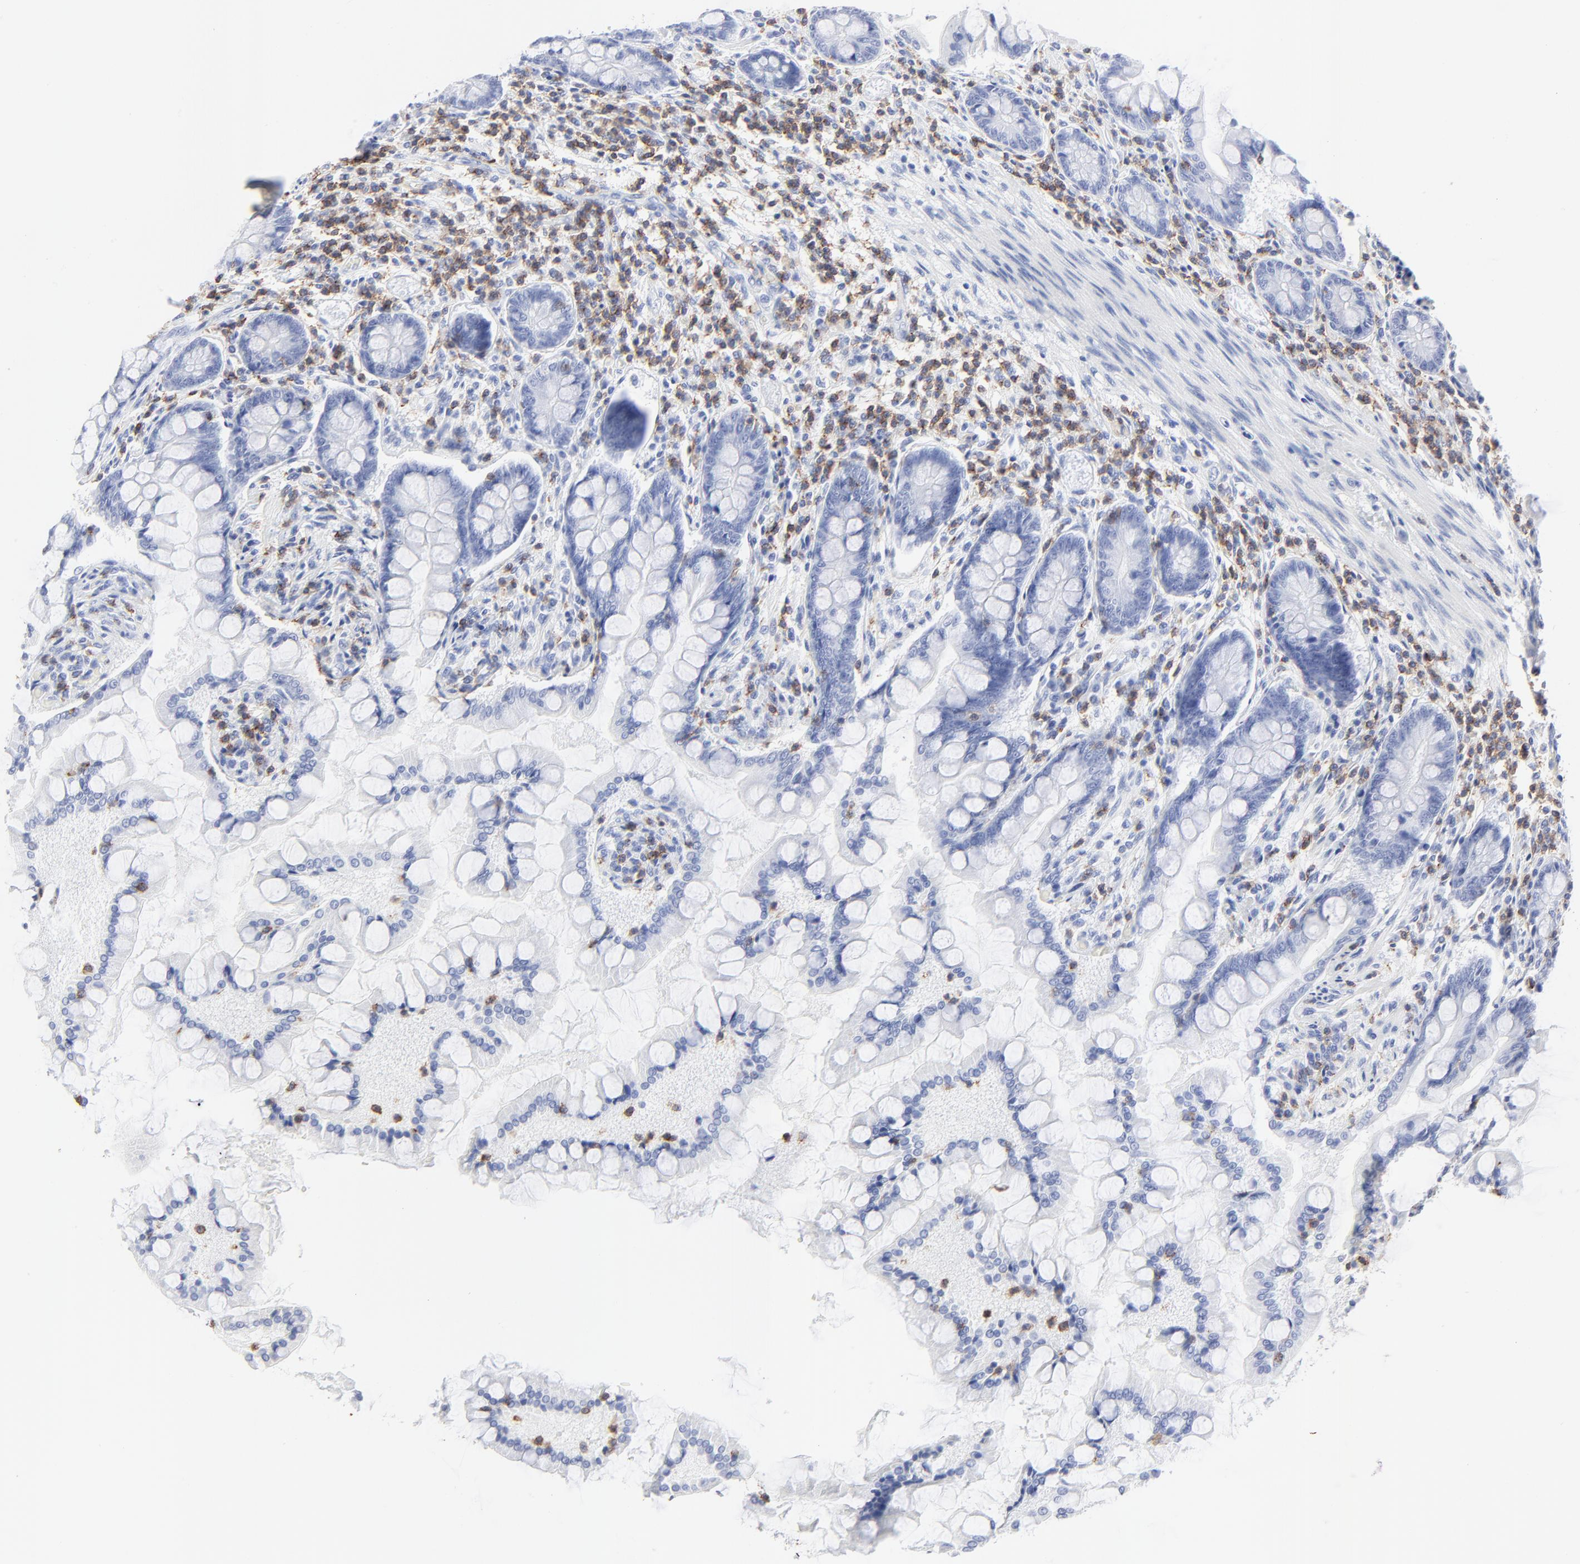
{"staining": {"intensity": "negative", "quantity": "none", "location": "none"}, "tissue": "small intestine", "cell_type": "Glandular cells", "image_type": "normal", "snomed": [{"axis": "morphology", "description": "Normal tissue, NOS"}, {"axis": "topography", "description": "Small intestine"}], "caption": "This is a image of IHC staining of unremarkable small intestine, which shows no positivity in glandular cells. The staining was performed using DAB to visualize the protein expression in brown, while the nuclei were stained in blue with hematoxylin (Magnification: 20x).", "gene": "LCK", "patient": {"sex": "male", "age": 41}}